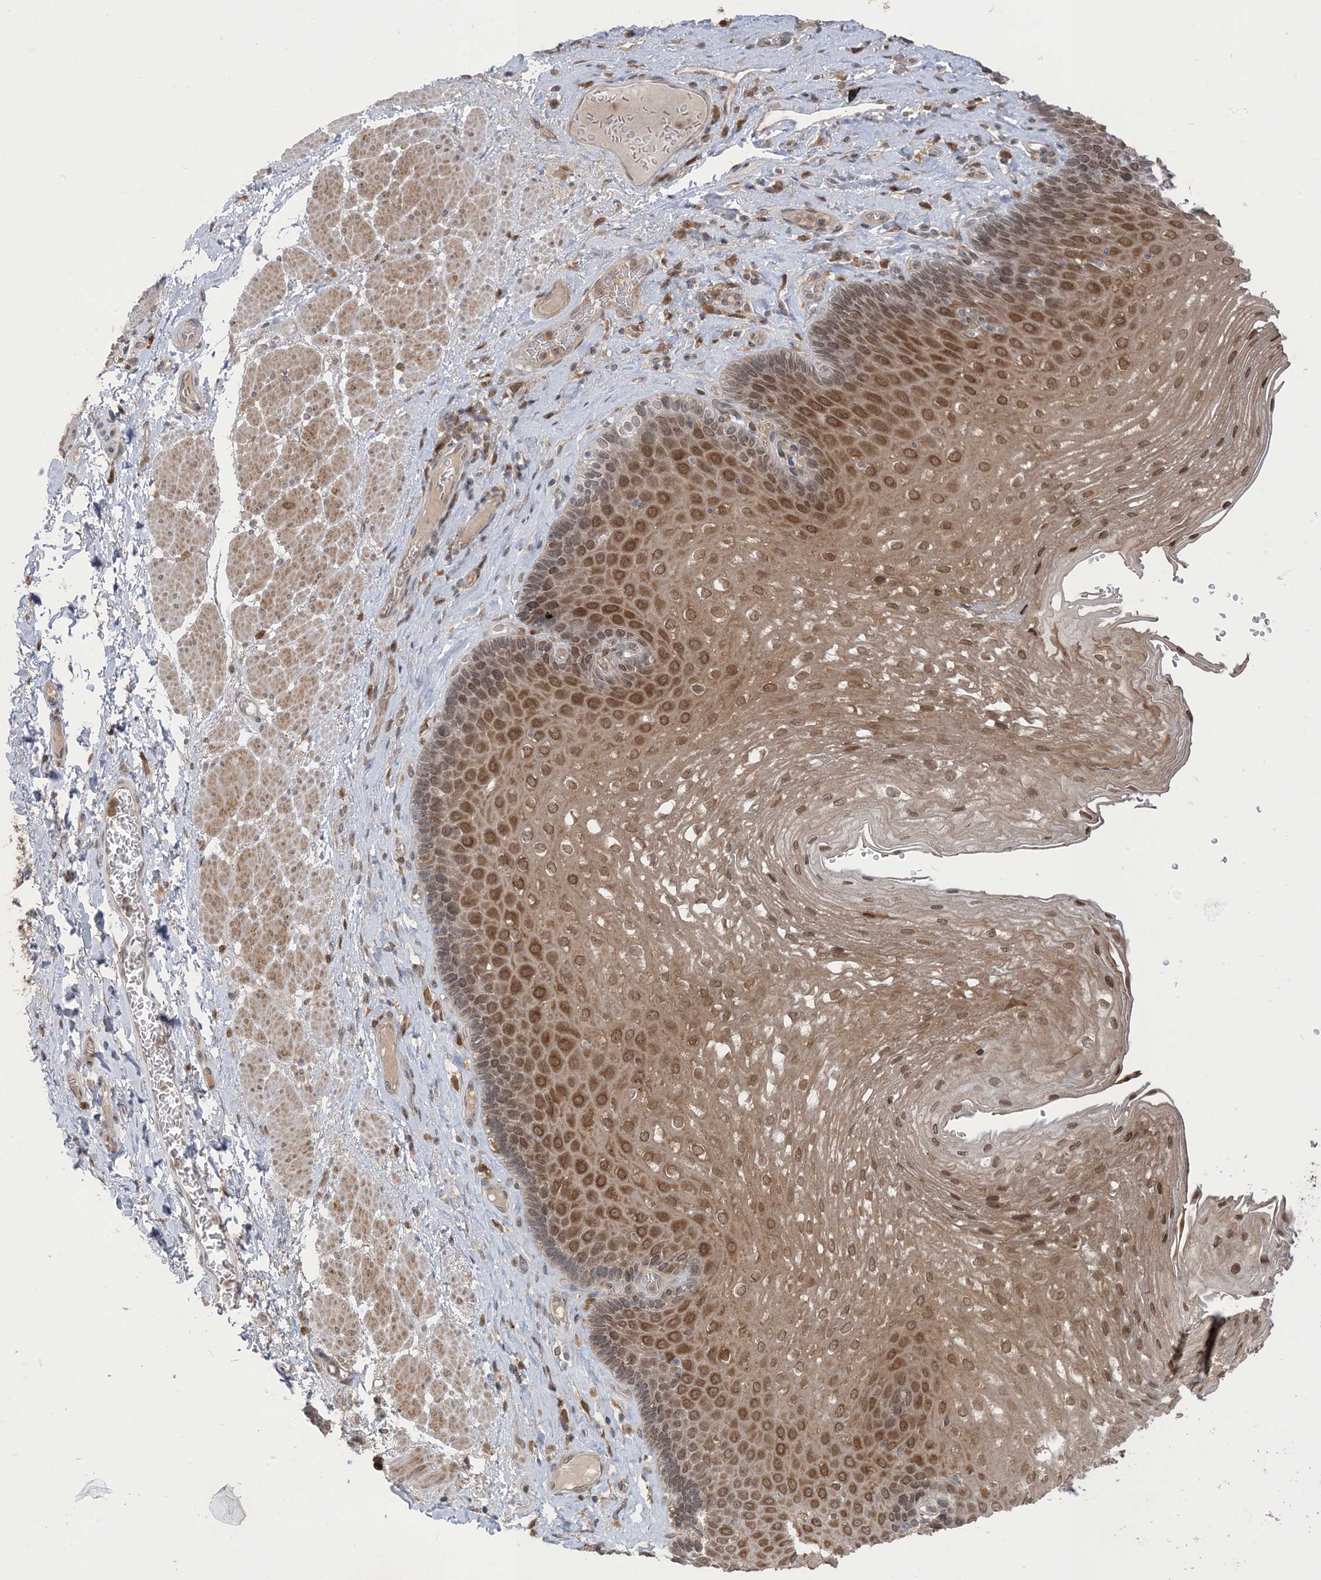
{"staining": {"intensity": "moderate", "quantity": ">75%", "location": "cytoplasmic/membranous,nuclear"}, "tissue": "esophagus", "cell_type": "Squamous epithelial cells", "image_type": "normal", "snomed": [{"axis": "morphology", "description": "Normal tissue, NOS"}, {"axis": "topography", "description": "Esophagus"}], "caption": "Protein staining displays moderate cytoplasmic/membranous,nuclear staining in about >75% of squamous epithelial cells in benign esophagus.", "gene": "NAGK", "patient": {"sex": "female", "age": 66}}